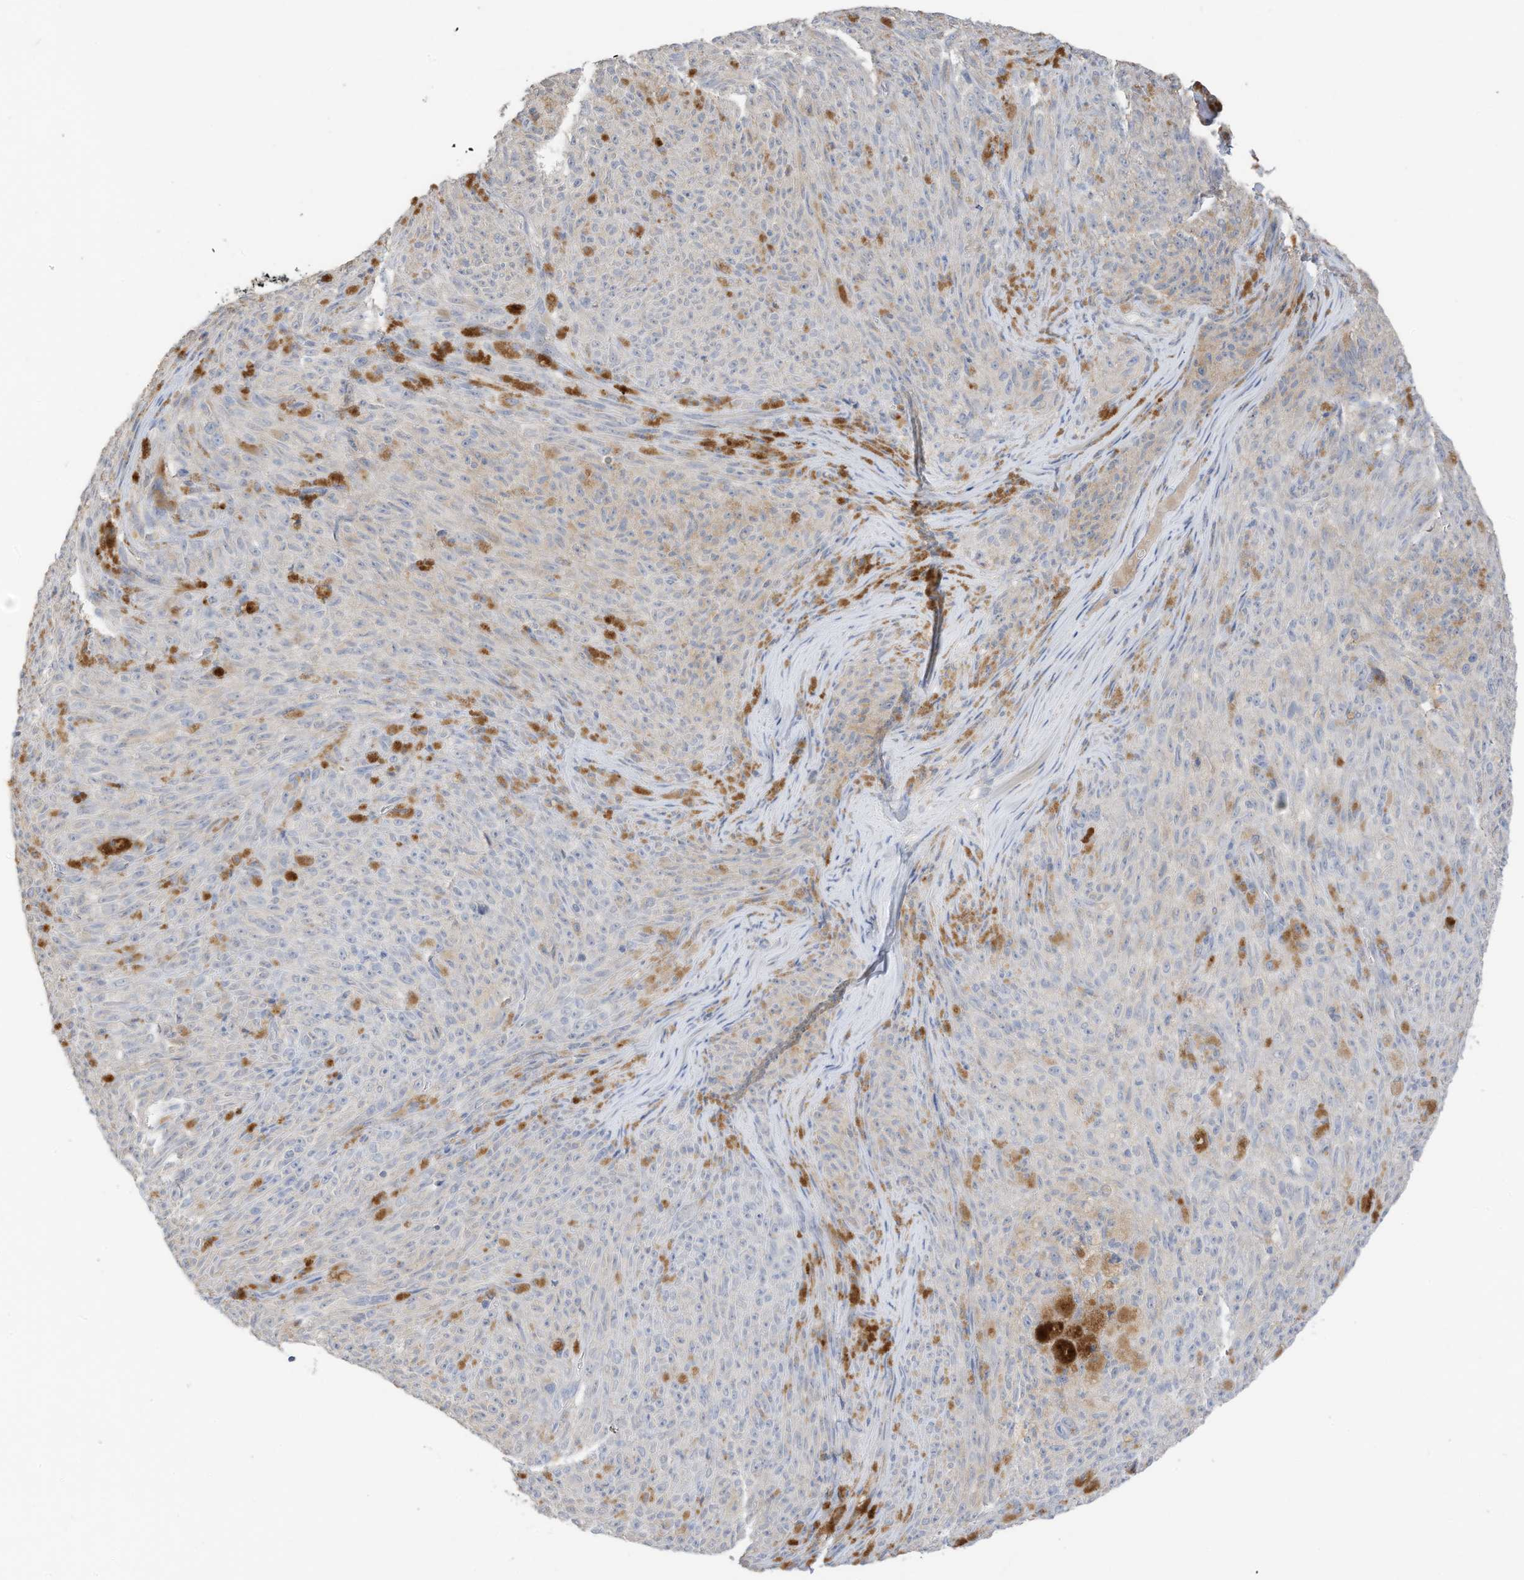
{"staining": {"intensity": "negative", "quantity": "none", "location": "none"}, "tissue": "melanoma", "cell_type": "Tumor cells", "image_type": "cancer", "snomed": [{"axis": "morphology", "description": "Malignant melanoma, NOS"}, {"axis": "topography", "description": "Skin"}], "caption": "Immunohistochemical staining of melanoma displays no significant staining in tumor cells.", "gene": "CAPN13", "patient": {"sex": "female", "age": 82}}